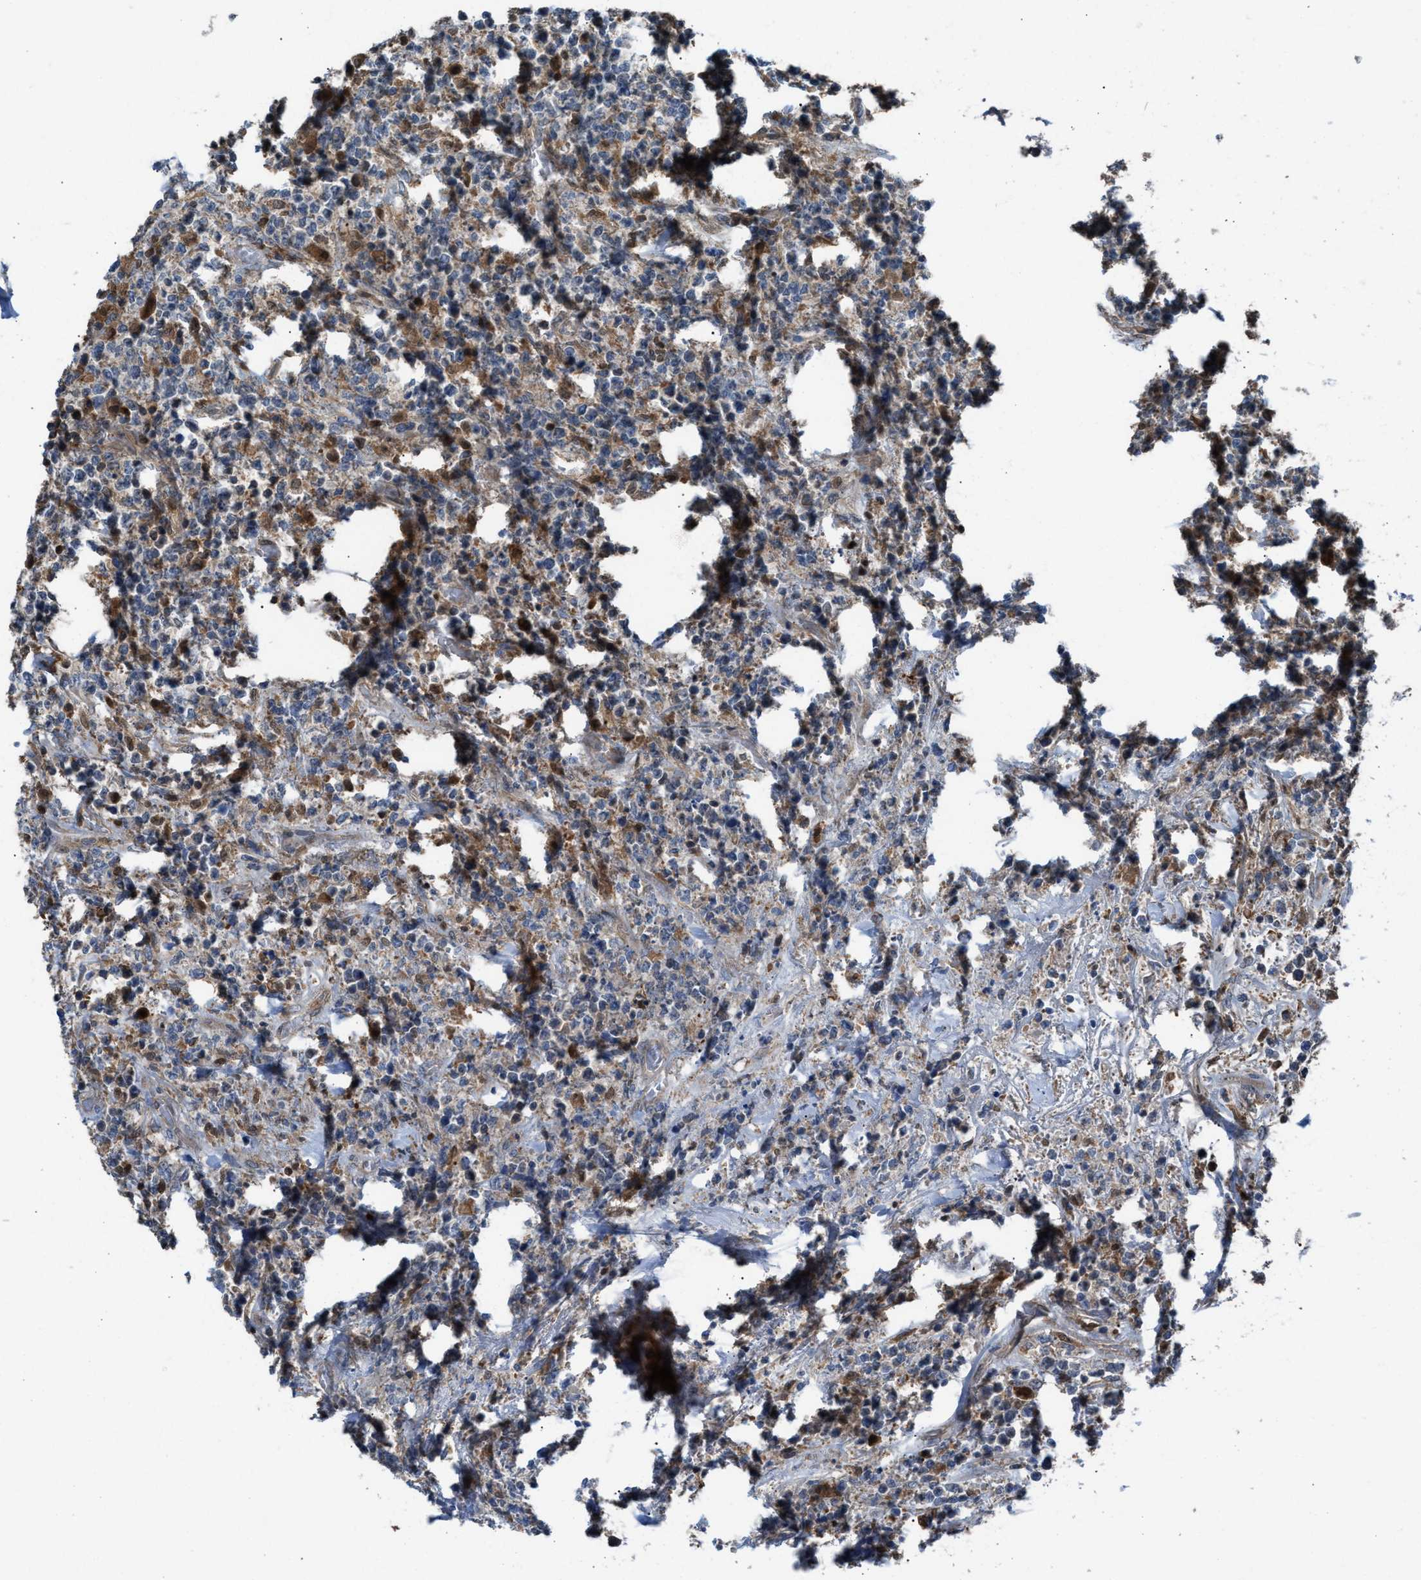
{"staining": {"intensity": "moderate", "quantity": "<25%", "location": "cytoplasmic/membranous"}, "tissue": "lymphoma", "cell_type": "Tumor cells", "image_type": "cancer", "snomed": [{"axis": "morphology", "description": "Malignant lymphoma, non-Hodgkin's type, High grade"}, {"axis": "topography", "description": "Soft tissue"}], "caption": "Protein analysis of malignant lymphoma, non-Hodgkin's type (high-grade) tissue shows moderate cytoplasmic/membranous staining in about <25% of tumor cells.", "gene": "TPK1", "patient": {"sex": "male", "age": 18}}